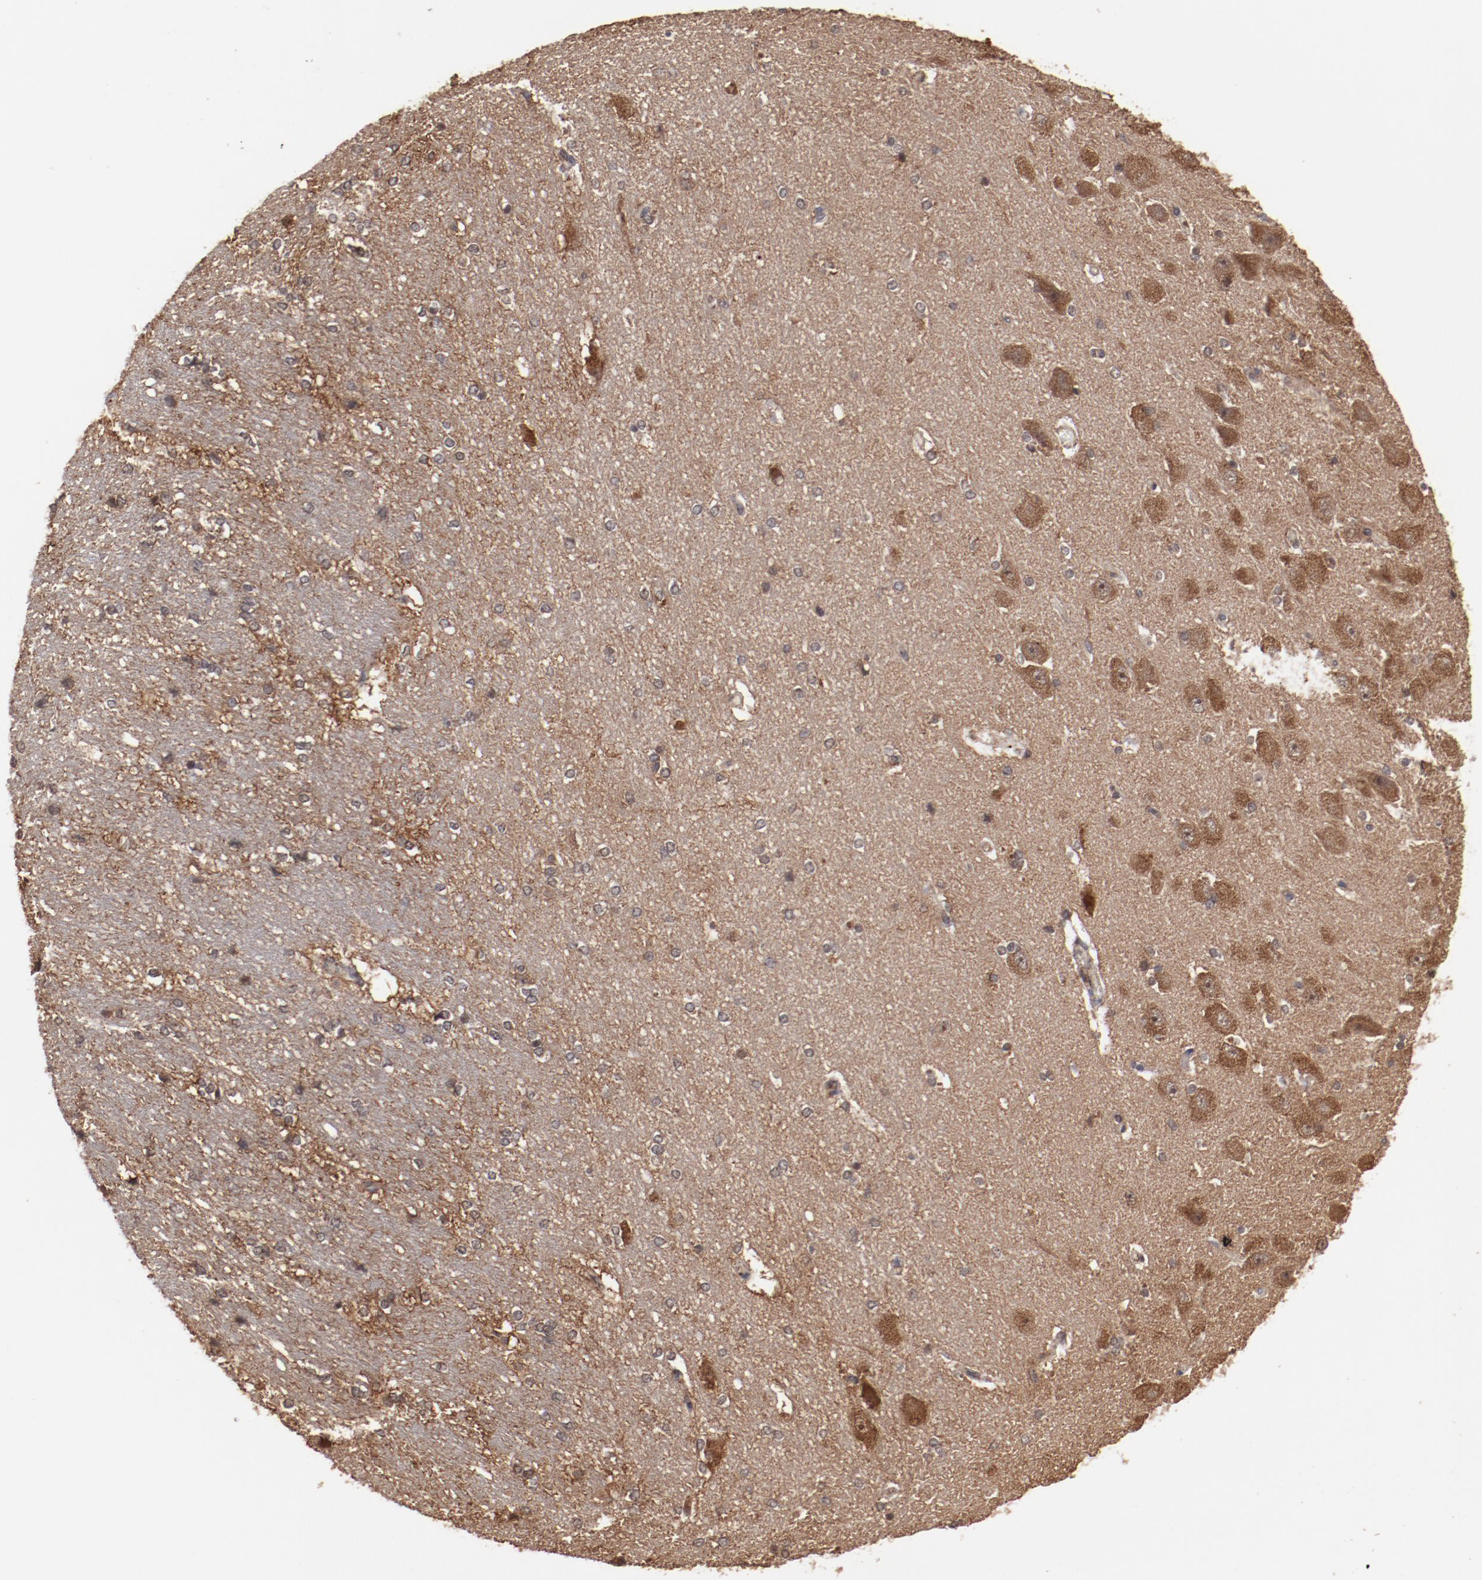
{"staining": {"intensity": "weak", "quantity": ">75%", "location": "cytoplasmic/membranous"}, "tissue": "hippocampus", "cell_type": "Glial cells", "image_type": "normal", "snomed": [{"axis": "morphology", "description": "Normal tissue, NOS"}, {"axis": "topography", "description": "Hippocampus"}], "caption": "Unremarkable hippocampus was stained to show a protein in brown. There is low levels of weak cytoplasmic/membranous expression in approximately >75% of glial cells. The protein of interest is stained brown, and the nuclei are stained in blue (DAB IHC with brightfield microscopy, high magnification).", "gene": "TENM1", "patient": {"sex": "female", "age": 19}}